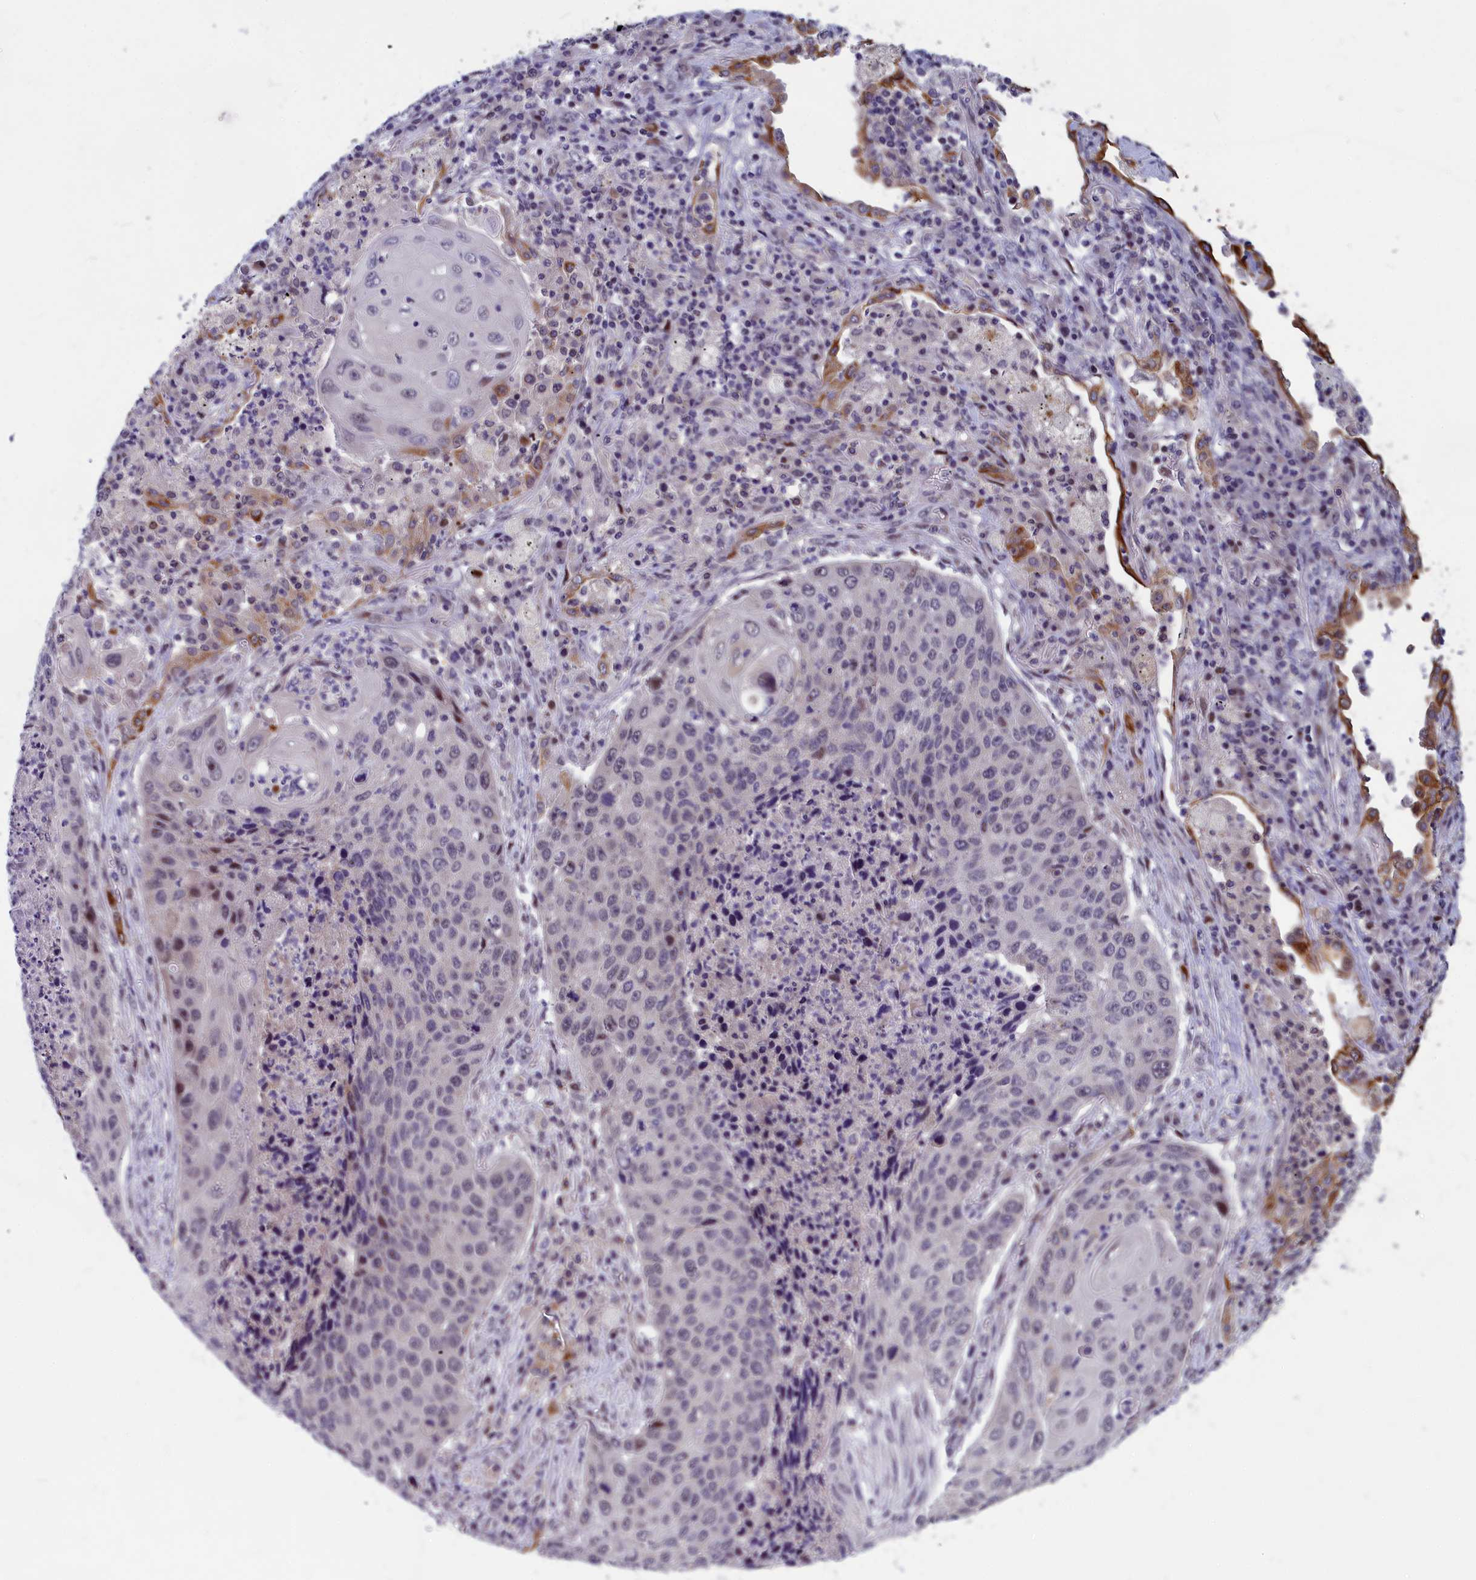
{"staining": {"intensity": "negative", "quantity": "none", "location": "none"}, "tissue": "lung cancer", "cell_type": "Tumor cells", "image_type": "cancer", "snomed": [{"axis": "morphology", "description": "Squamous cell carcinoma, NOS"}, {"axis": "topography", "description": "Lung"}], "caption": "High power microscopy histopathology image of an immunohistochemistry (IHC) histopathology image of lung cancer, revealing no significant expression in tumor cells. (DAB (3,3'-diaminobenzidine) IHC visualized using brightfield microscopy, high magnification).", "gene": "ANKRD34B", "patient": {"sex": "female", "age": 63}}